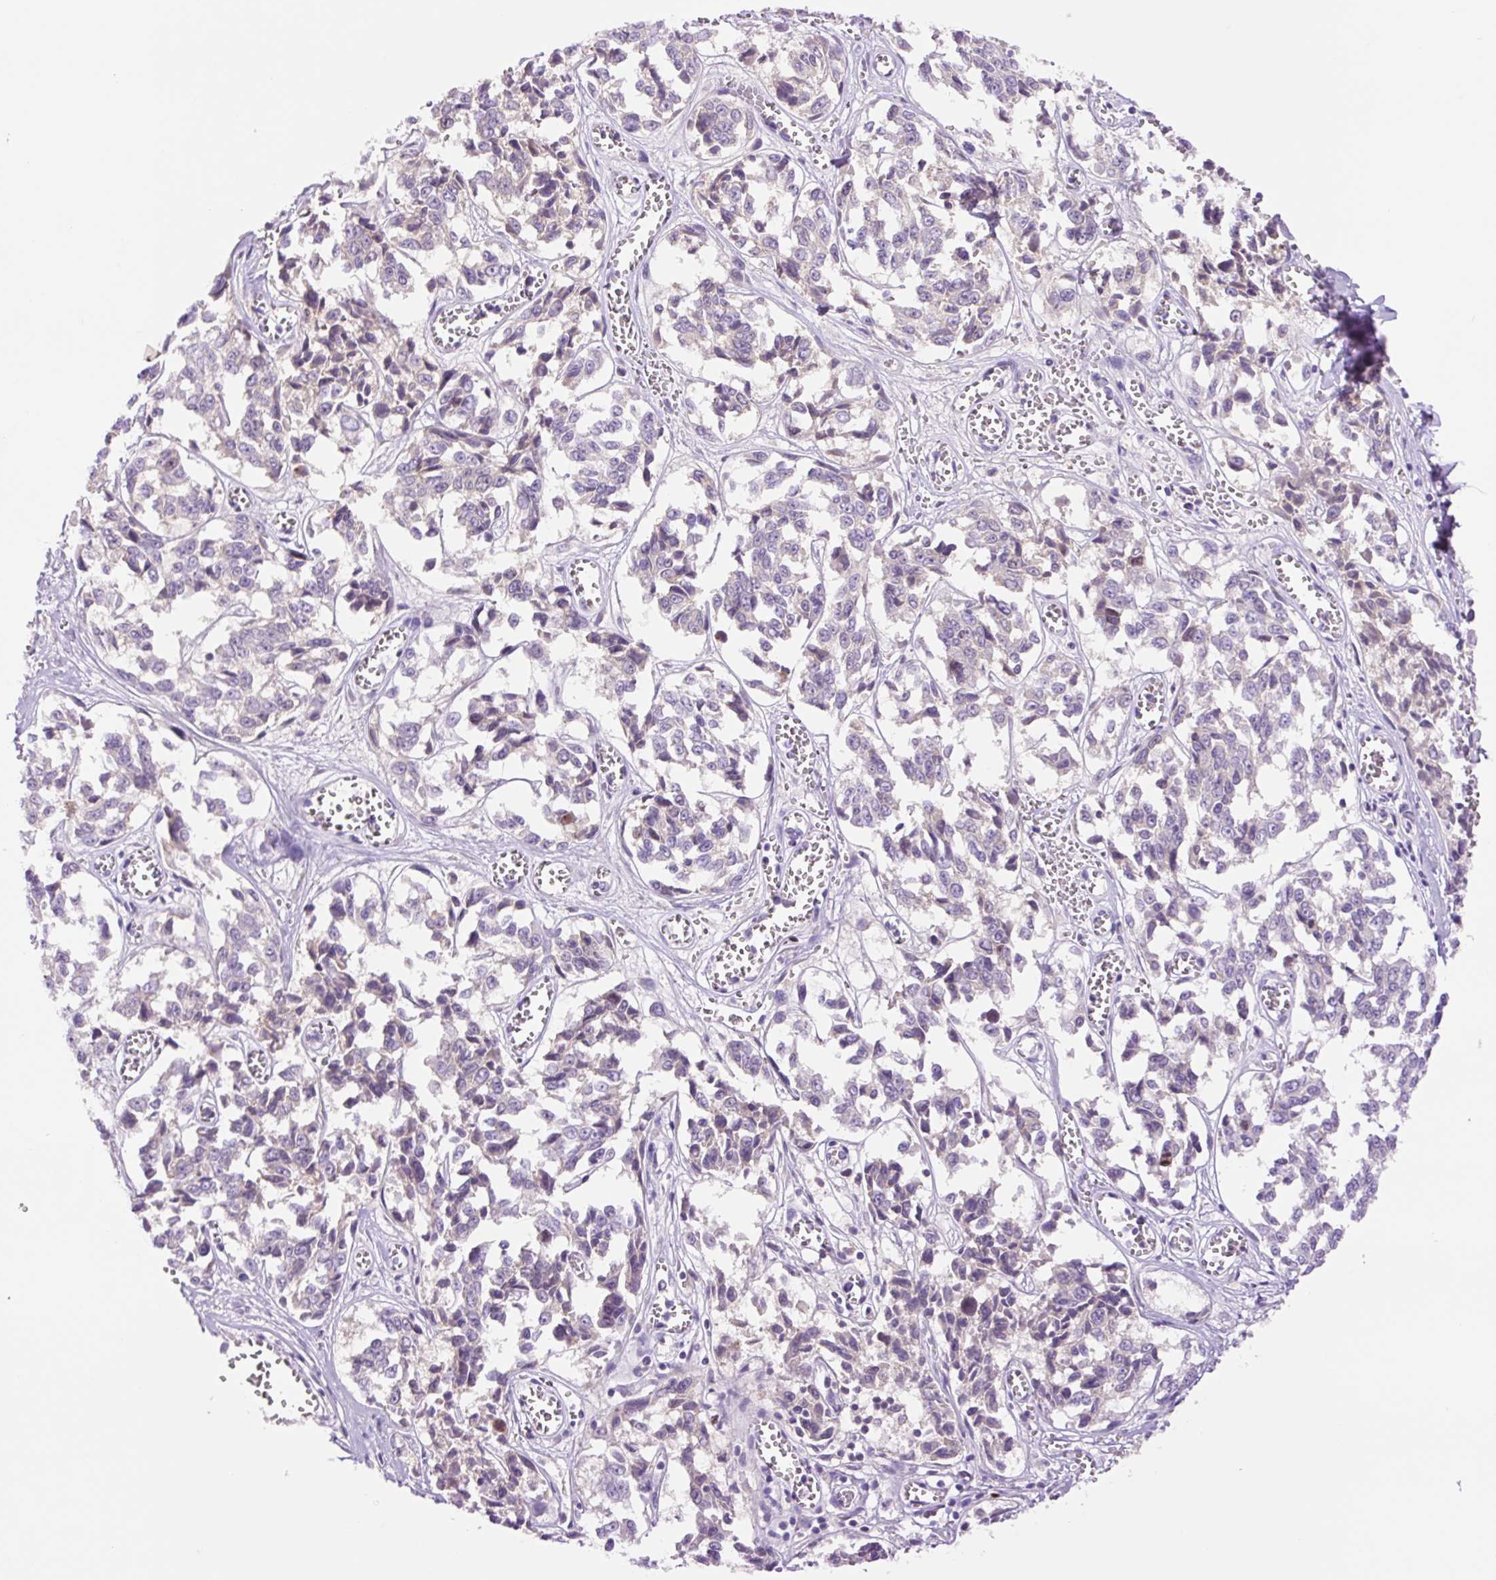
{"staining": {"intensity": "negative", "quantity": "none", "location": "none"}, "tissue": "melanoma", "cell_type": "Tumor cells", "image_type": "cancer", "snomed": [{"axis": "morphology", "description": "Malignant melanoma, NOS"}, {"axis": "topography", "description": "Skin"}], "caption": "Tumor cells show no significant protein staining in melanoma.", "gene": "DPPA4", "patient": {"sex": "female", "age": 64}}